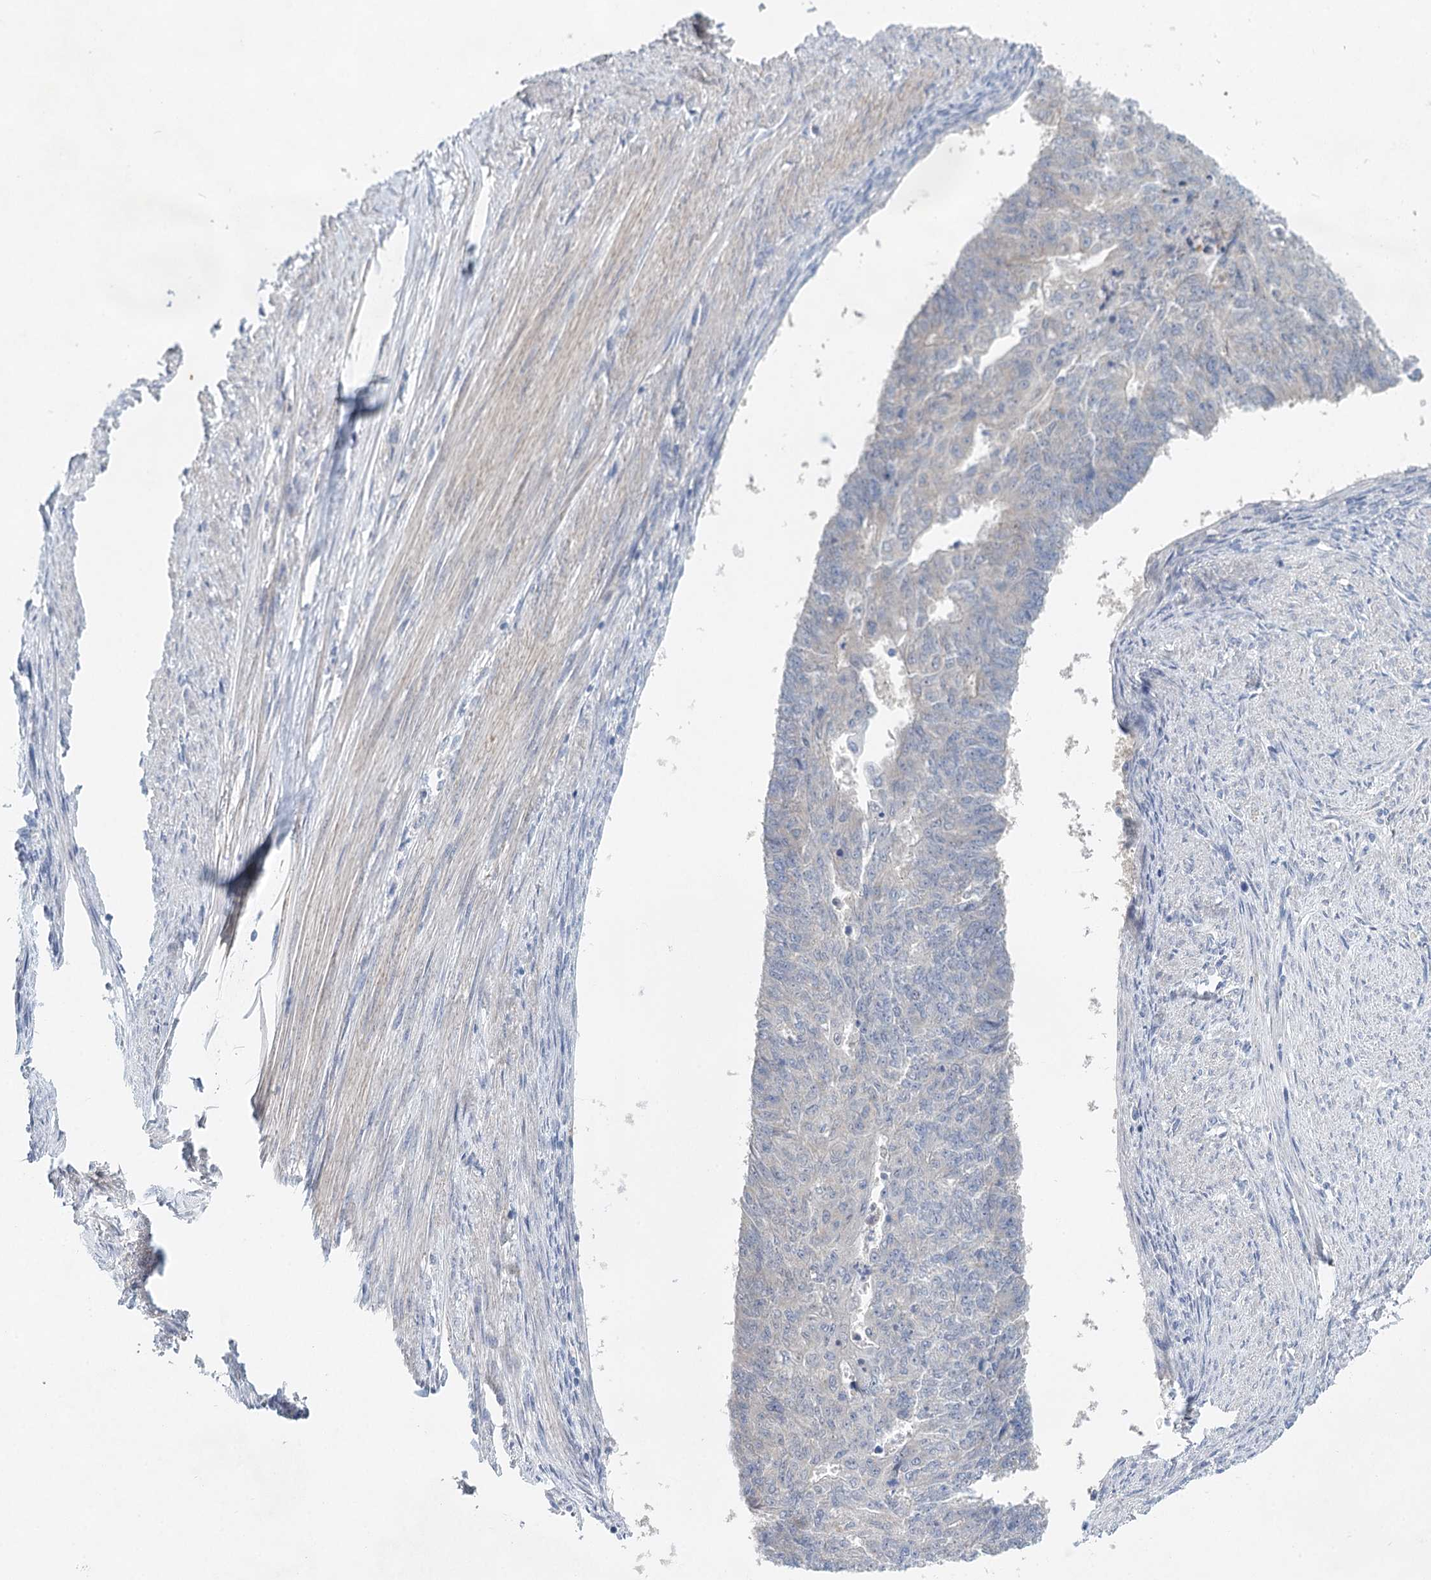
{"staining": {"intensity": "negative", "quantity": "none", "location": "none"}, "tissue": "endometrial cancer", "cell_type": "Tumor cells", "image_type": "cancer", "snomed": [{"axis": "morphology", "description": "Adenocarcinoma, NOS"}, {"axis": "topography", "description": "Endometrium"}], "caption": "Immunohistochemistry (IHC) of human endometrial cancer (adenocarcinoma) exhibits no expression in tumor cells. (Immunohistochemistry (IHC), brightfield microscopy, high magnification).", "gene": "BLTP1", "patient": {"sex": "female", "age": 32}}